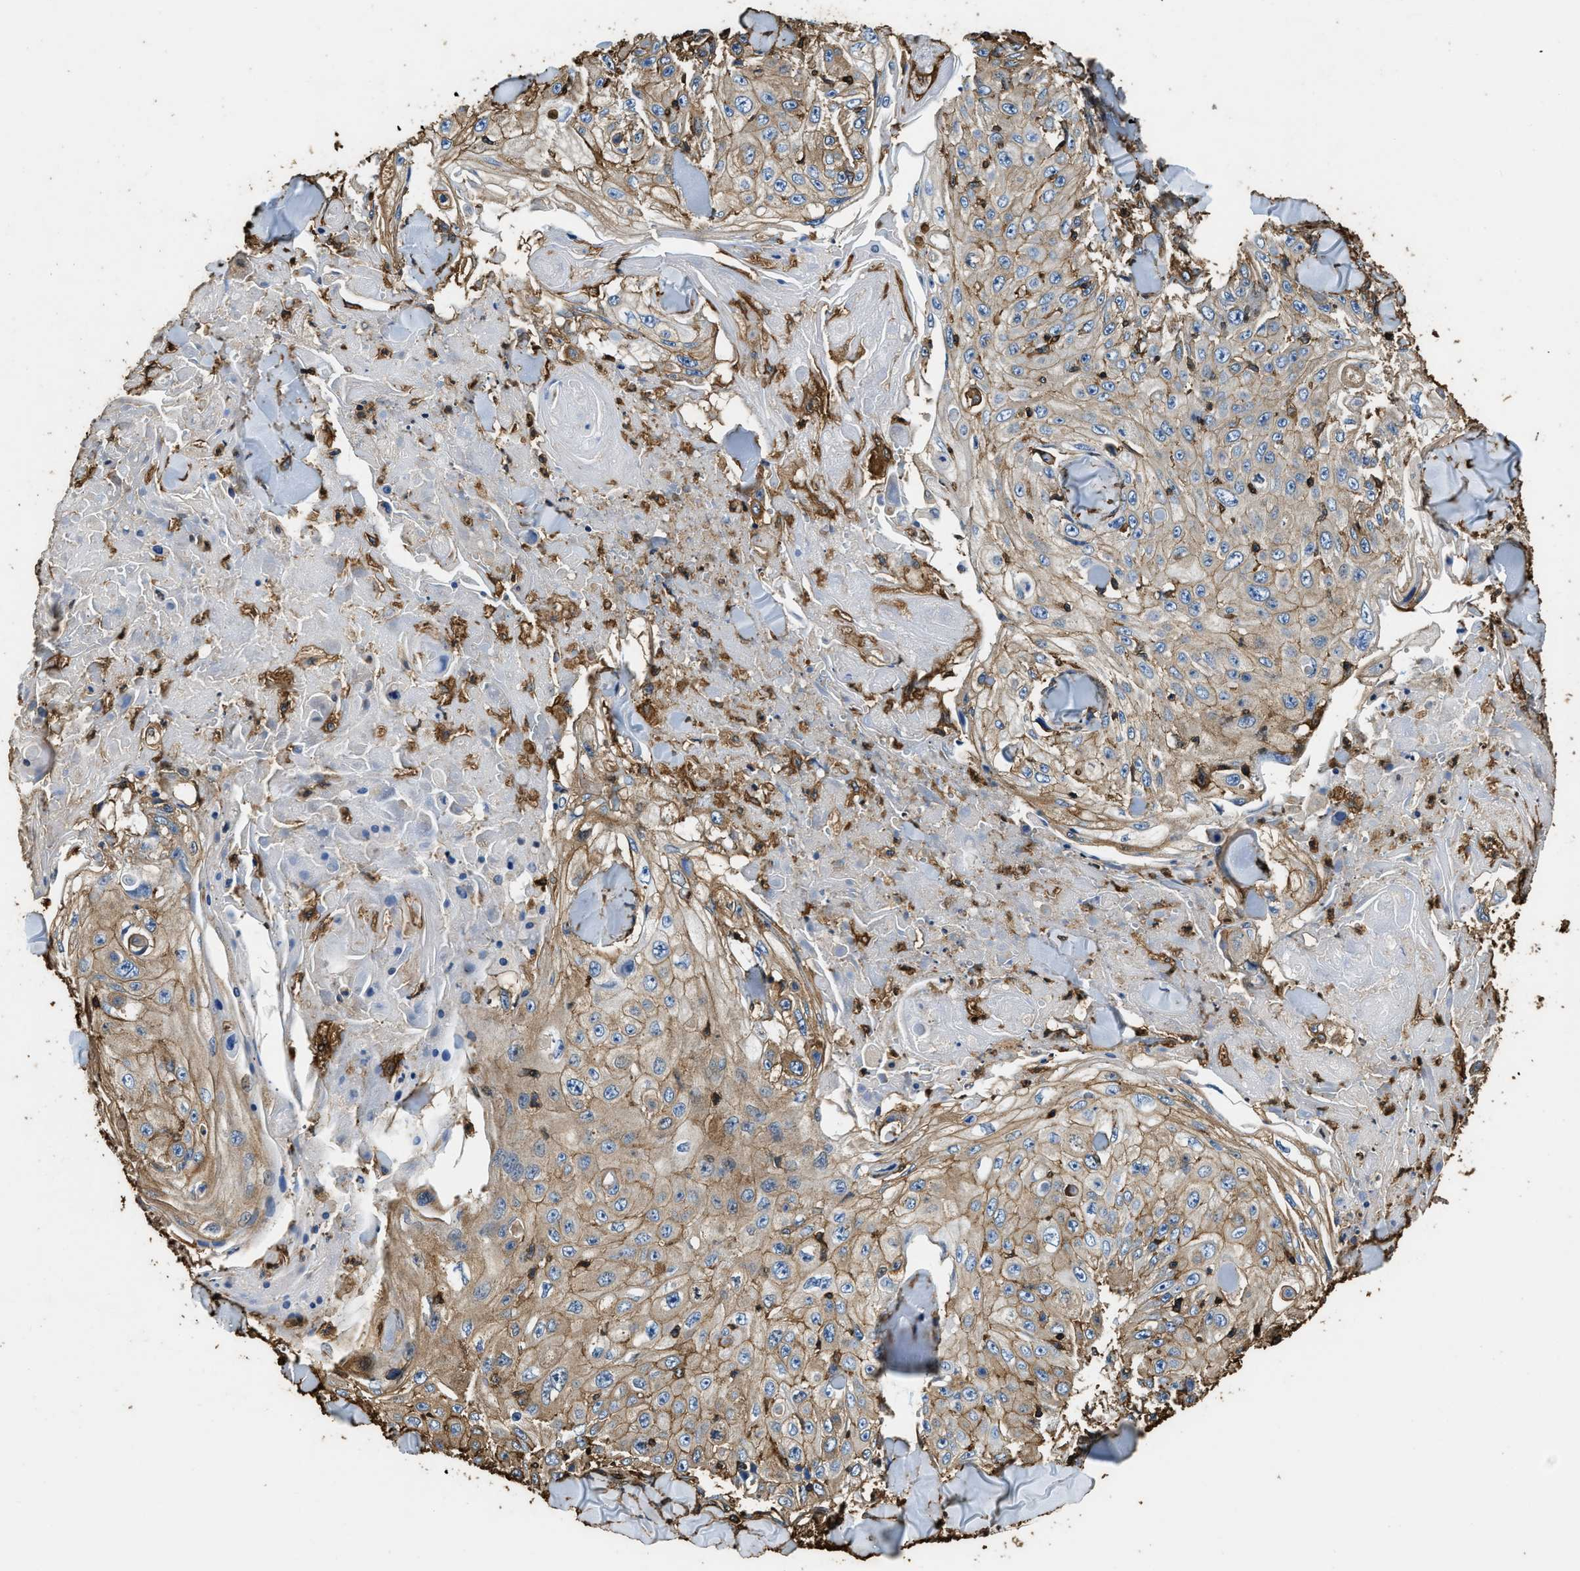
{"staining": {"intensity": "weak", "quantity": ">75%", "location": "cytoplasmic/membranous"}, "tissue": "skin cancer", "cell_type": "Tumor cells", "image_type": "cancer", "snomed": [{"axis": "morphology", "description": "Squamous cell carcinoma, NOS"}, {"axis": "topography", "description": "Skin"}], "caption": "IHC (DAB) staining of squamous cell carcinoma (skin) exhibits weak cytoplasmic/membranous protein staining in approximately >75% of tumor cells.", "gene": "ACCS", "patient": {"sex": "male", "age": 86}}